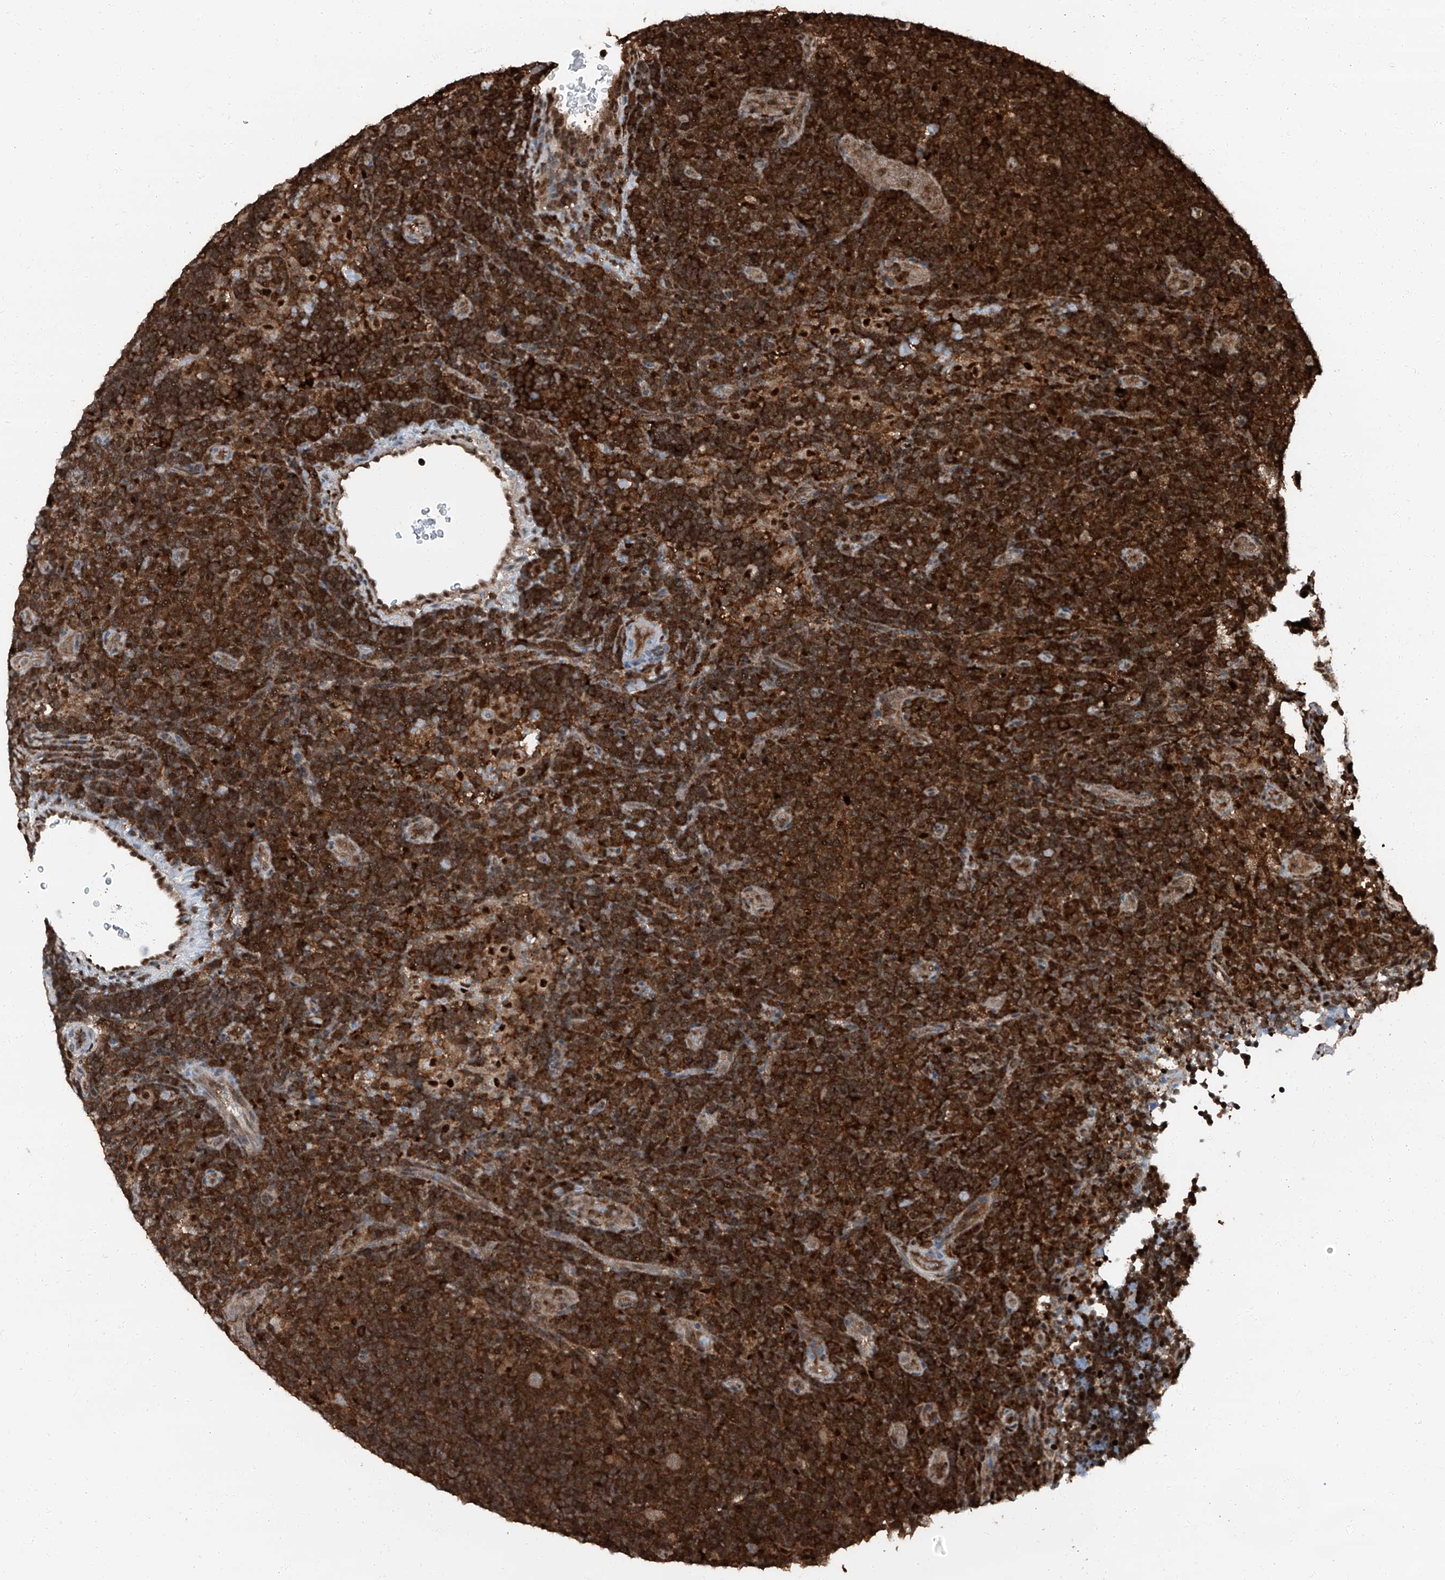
{"staining": {"intensity": "weak", "quantity": "25%-75%", "location": "cytoplasmic/membranous"}, "tissue": "lymphoma", "cell_type": "Tumor cells", "image_type": "cancer", "snomed": [{"axis": "morphology", "description": "Hodgkin's disease, NOS"}, {"axis": "topography", "description": "Lymph node"}], "caption": "DAB immunohistochemical staining of human lymphoma displays weak cytoplasmic/membranous protein expression in about 25%-75% of tumor cells.", "gene": "PSMB10", "patient": {"sex": "female", "age": 57}}